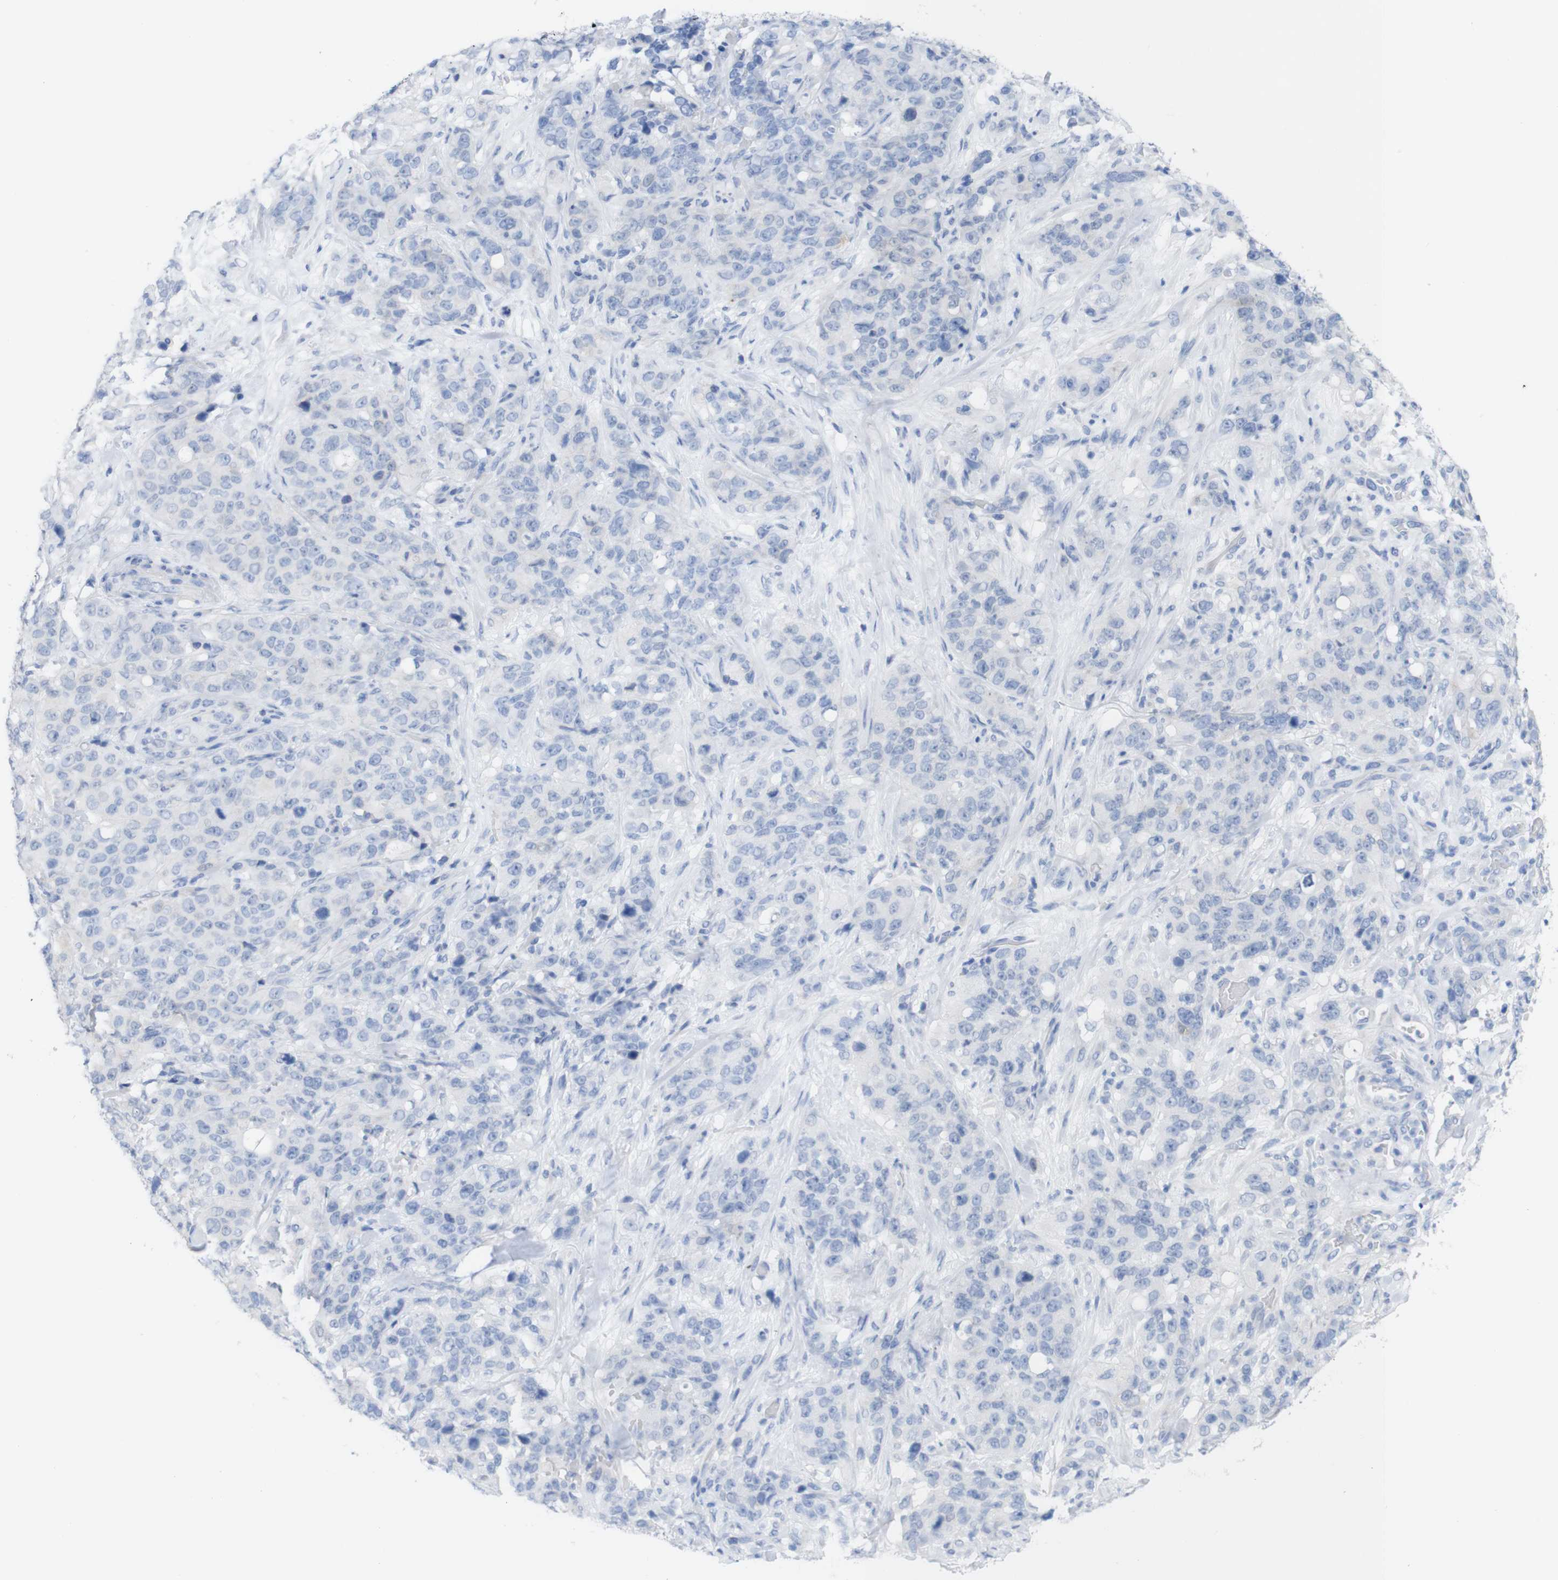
{"staining": {"intensity": "negative", "quantity": "none", "location": "none"}, "tissue": "stomach cancer", "cell_type": "Tumor cells", "image_type": "cancer", "snomed": [{"axis": "morphology", "description": "Adenocarcinoma, NOS"}, {"axis": "topography", "description": "Stomach"}], "caption": "Tumor cells are negative for brown protein staining in stomach adenocarcinoma.", "gene": "PNMA1", "patient": {"sex": "male", "age": 48}}